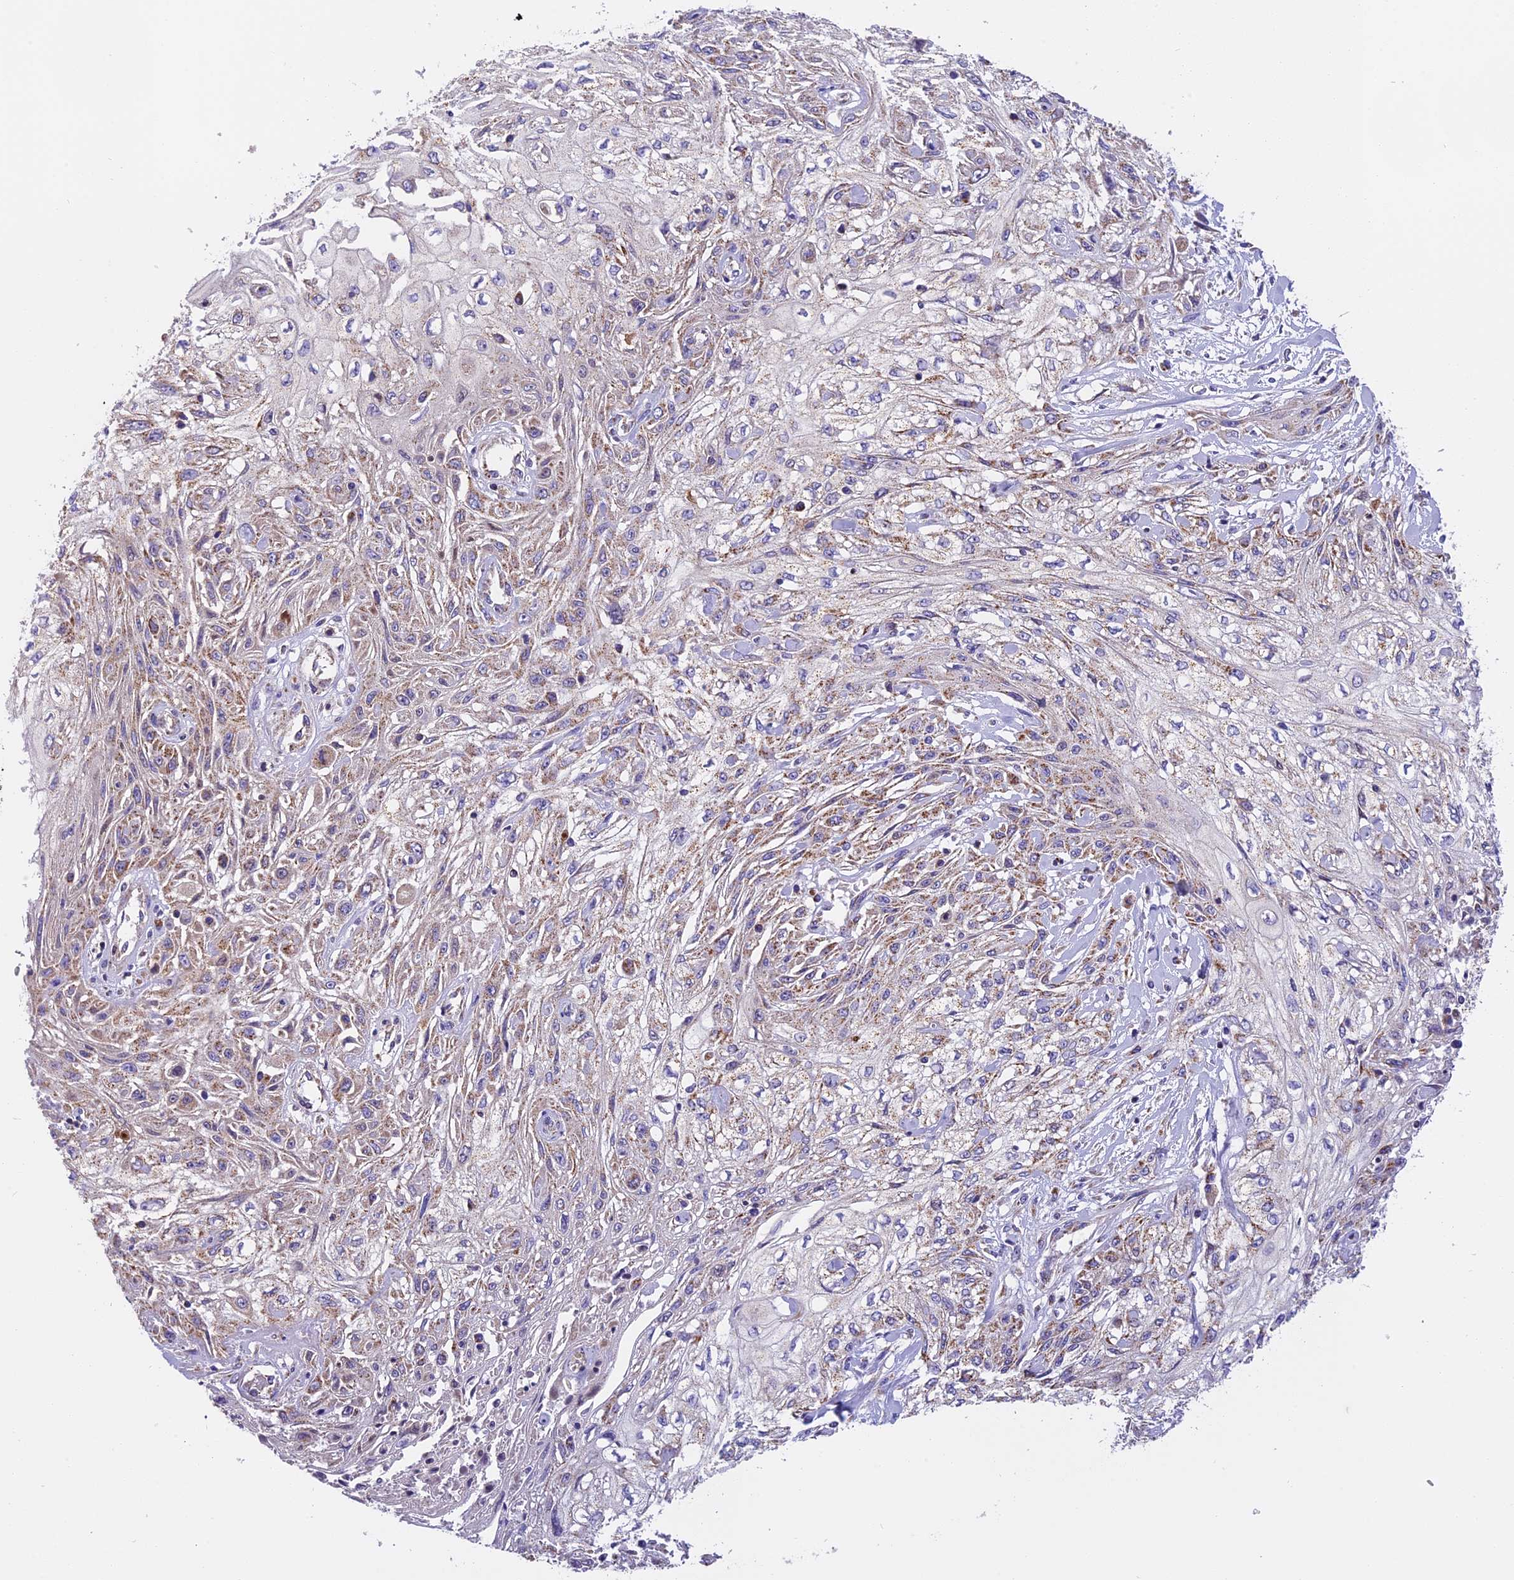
{"staining": {"intensity": "weak", "quantity": ">75%", "location": "cytoplasmic/membranous"}, "tissue": "skin cancer", "cell_type": "Tumor cells", "image_type": "cancer", "snomed": [{"axis": "morphology", "description": "Squamous cell carcinoma, NOS"}, {"axis": "morphology", "description": "Squamous cell carcinoma, metastatic, NOS"}, {"axis": "topography", "description": "Skin"}, {"axis": "topography", "description": "Lymph node"}], "caption": "This is a photomicrograph of IHC staining of skin metastatic squamous cell carcinoma, which shows weak staining in the cytoplasmic/membranous of tumor cells.", "gene": "MGME1", "patient": {"sex": "male", "age": 75}}